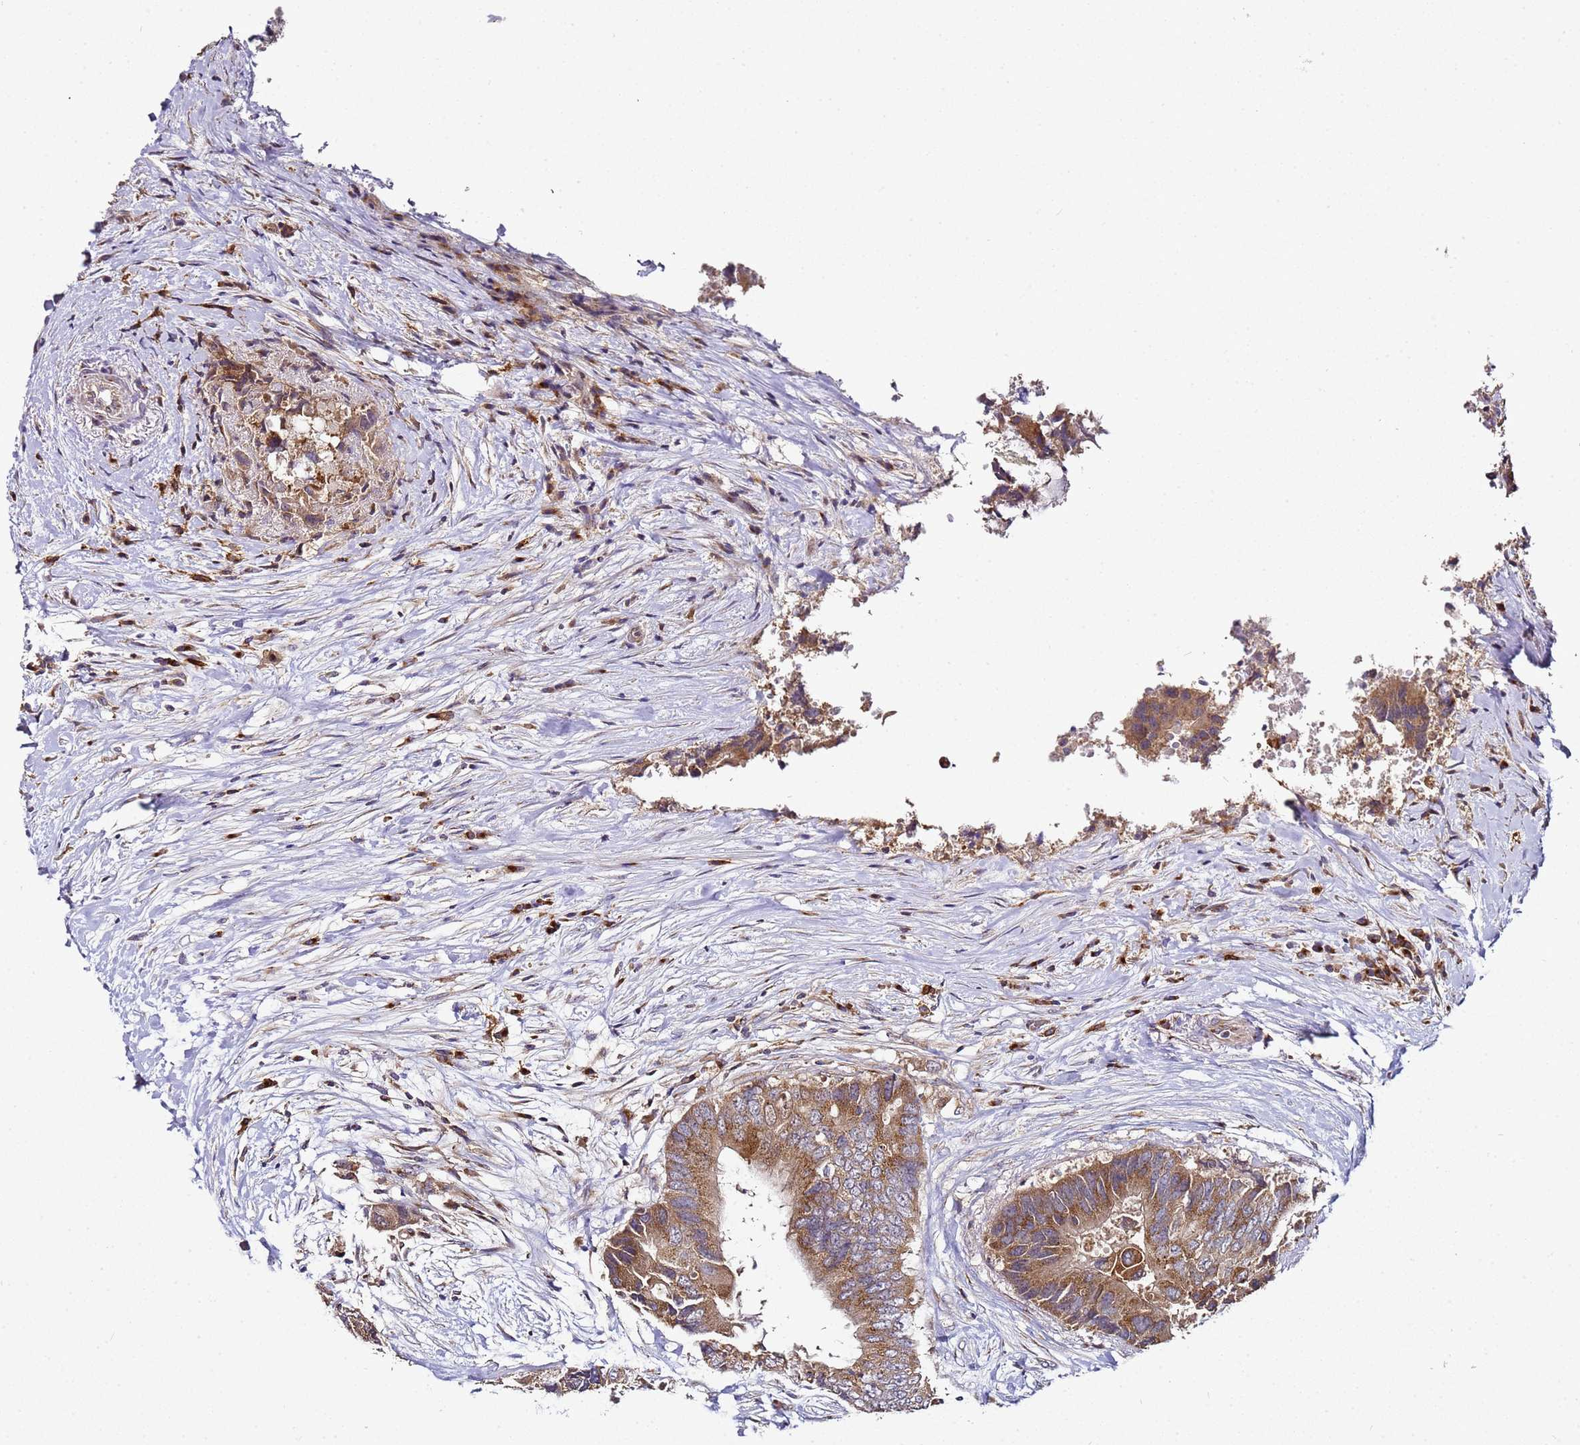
{"staining": {"intensity": "moderate", "quantity": ">75%", "location": "cytoplasmic/membranous"}, "tissue": "colorectal cancer", "cell_type": "Tumor cells", "image_type": "cancer", "snomed": [{"axis": "morphology", "description": "Adenocarcinoma, NOS"}, {"axis": "topography", "description": "Colon"}], "caption": "Protein expression analysis of colorectal cancer displays moderate cytoplasmic/membranous positivity in about >75% of tumor cells.", "gene": "MRPL49", "patient": {"sex": "male", "age": 71}}